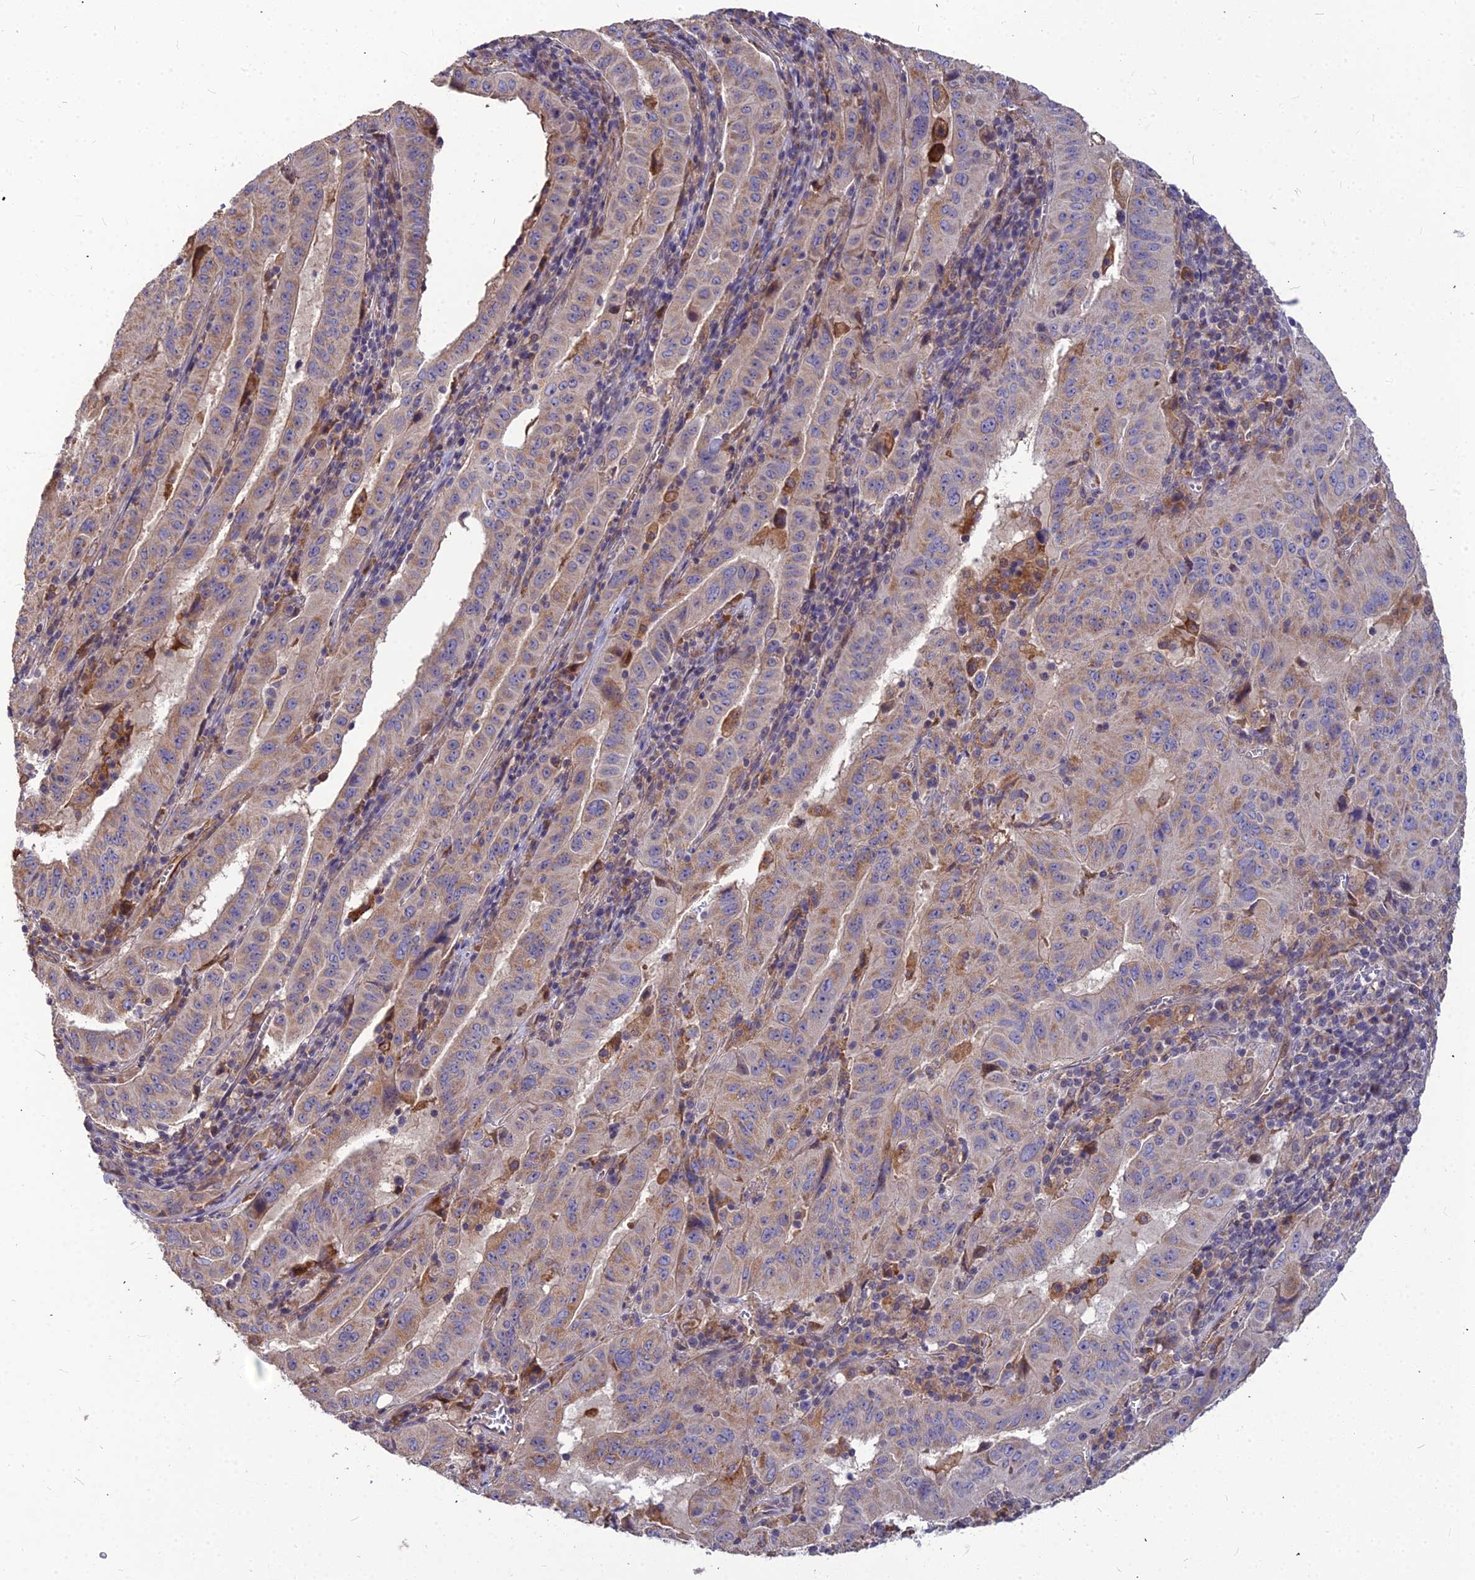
{"staining": {"intensity": "weak", "quantity": "25%-75%", "location": "cytoplasmic/membranous"}, "tissue": "pancreatic cancer", "cell_type": "Tumor cells", "image_type": "cancer", "snomed": [{"axis": "morphology", "description": "Adenocarcinoma, NOS"}, {"axis": "topography", "description": "Pancreas"}], "caption": "An image showing weak cytoplasmic/membranous positivity in approximately 25%-75% of tumor cells in pancreatic cancer, as visualized by brown immunohistochemical staining.", "gene": "LEKR1", "patient": {"sex": "male", "age": 63}}